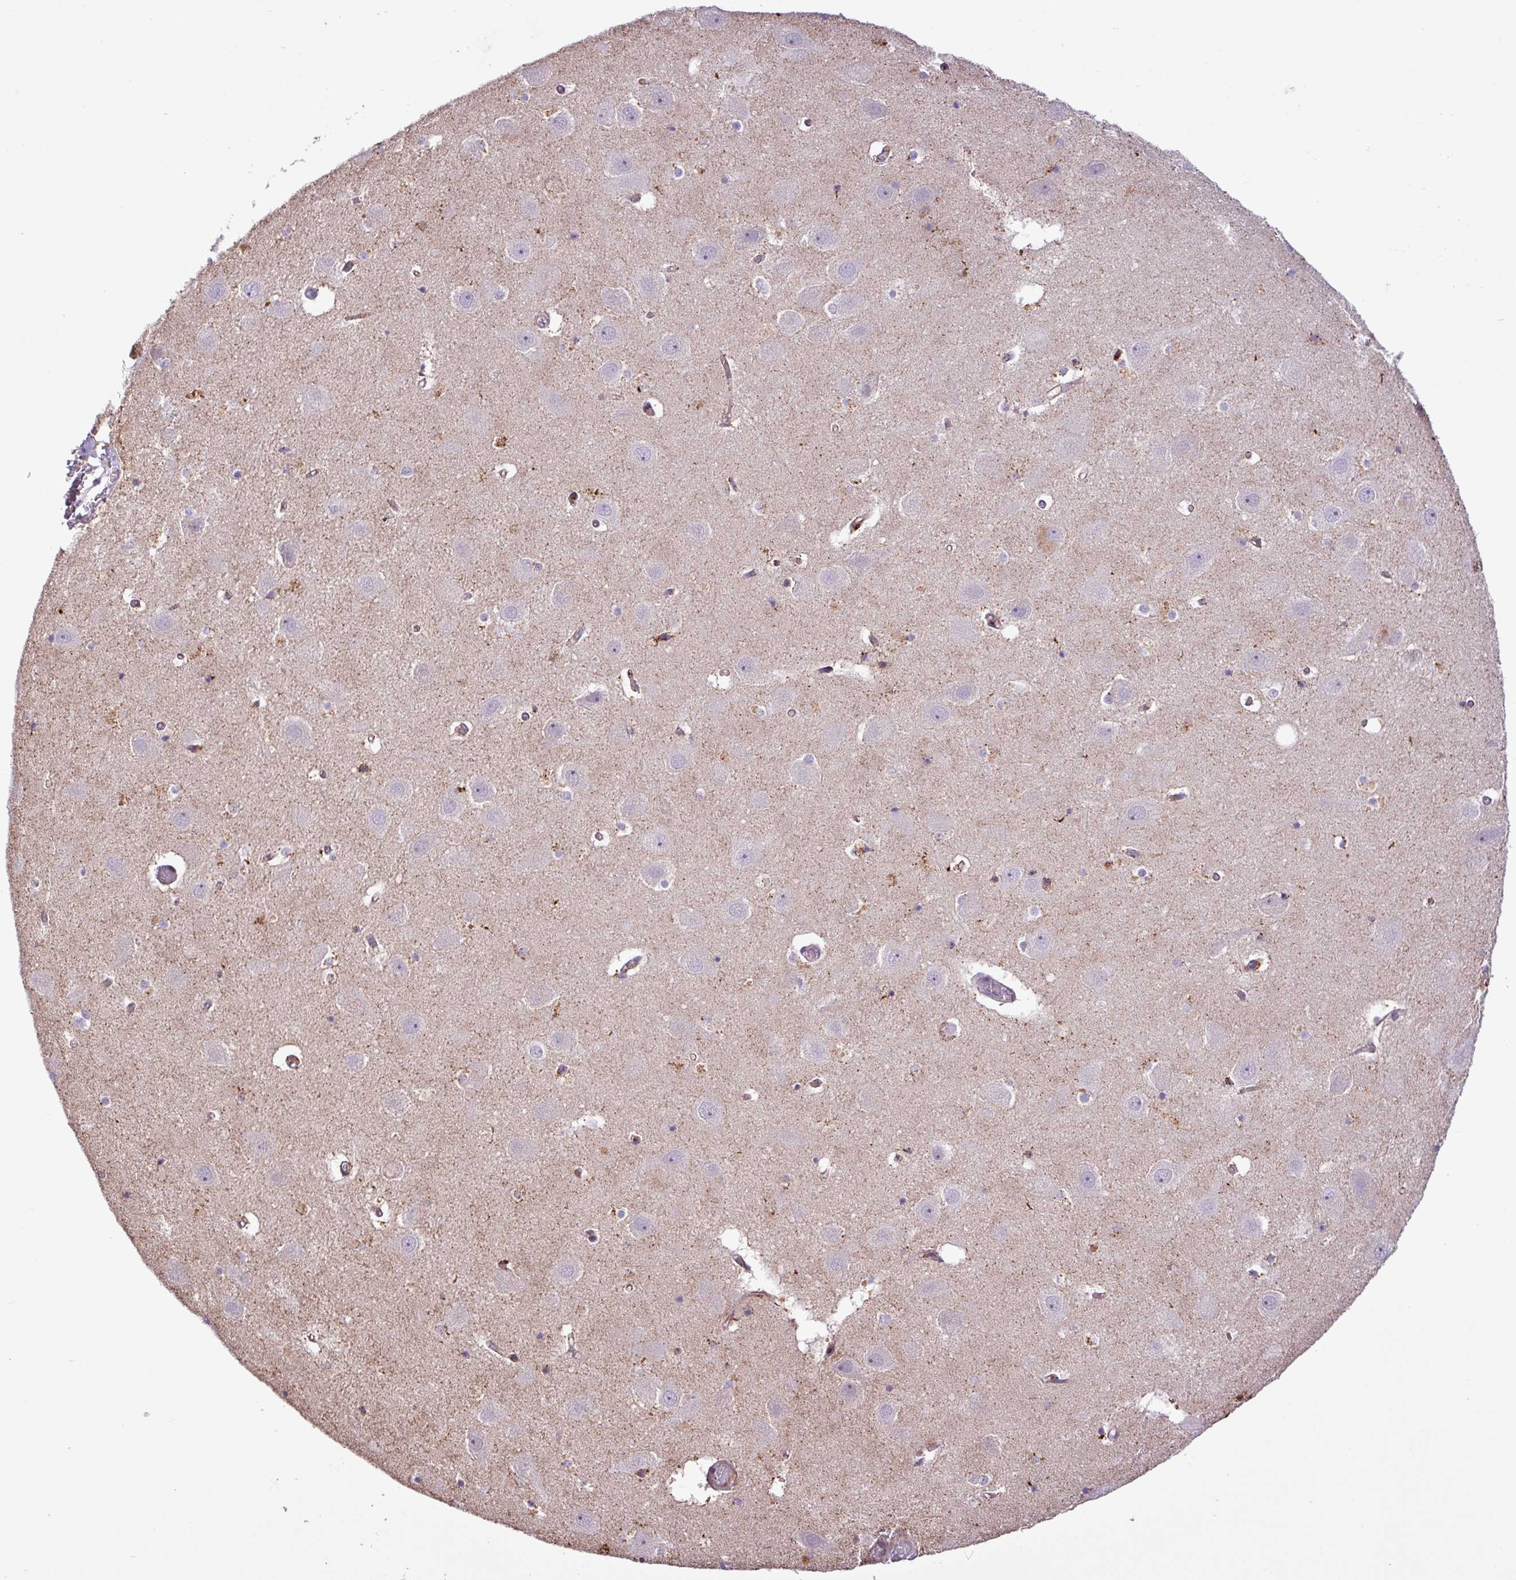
{"staining": {"intensity": "moderate", "quantity": "<25%", "location": "cytoplasmic/membranous"}, "tissue": "hippocampus", "cell_type": "Glial cells", "image_type": "normal", "snomed": [{"axis": "morphology", "description": "Normal tissue, NOS"}, {"axis": "topography", "description": "Hippocampus"}], "caption": "Protein staining of unremarkable hippocampus reveals moderate cytoplasmic/membranous staining in about <25% of glial cells.", "gene": "RPP25L", "patient": {"sex": "female", "age": 52}}